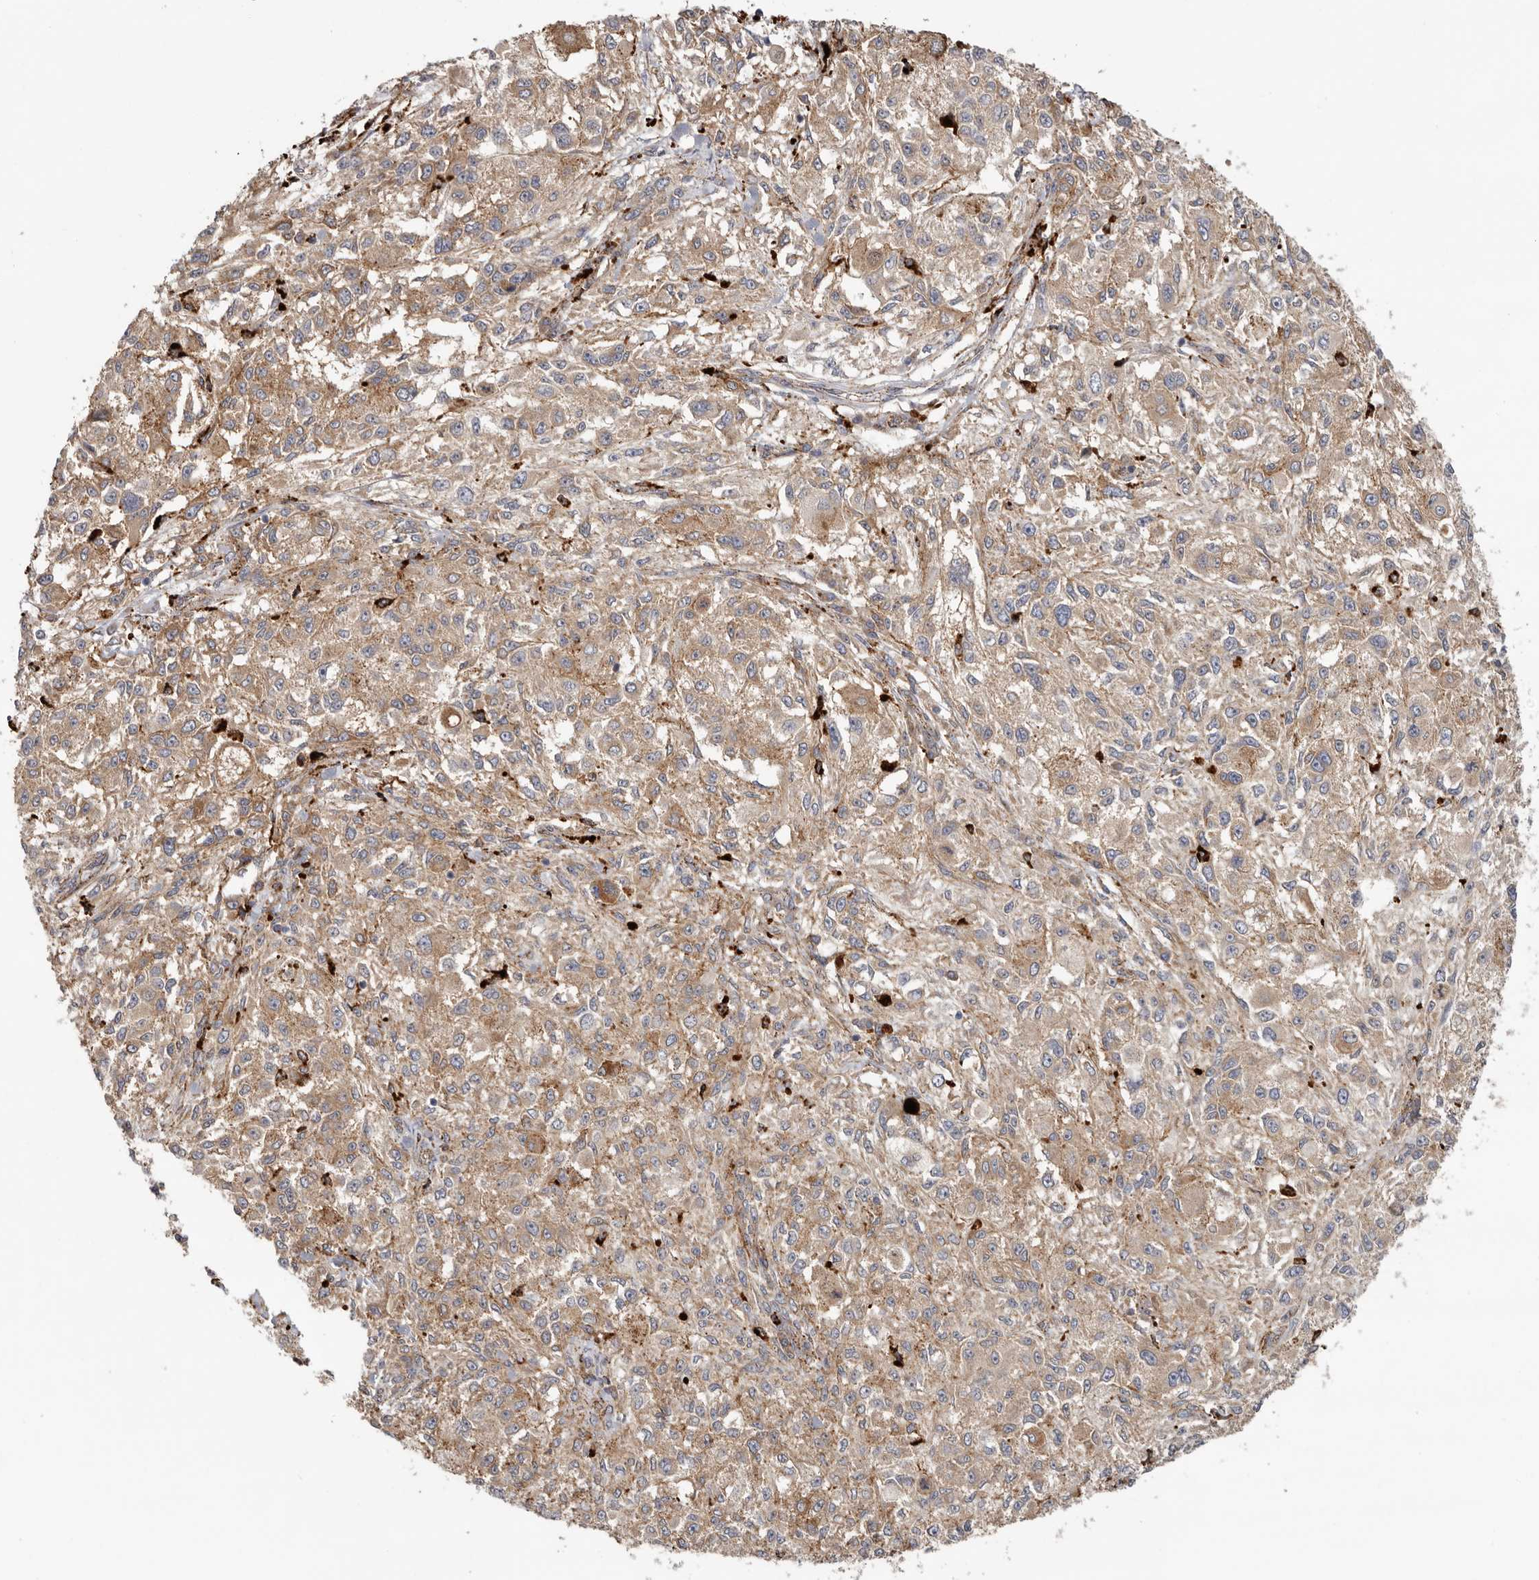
{"staining": {"intensity": "moderate", "quantity": ">75%", "location": "cytoplasmic/membranous"}, "tissue": "melanoma", "cell_type": "Tumor cells", "image_type": "cancer", "snomed": [{"axis": "morphology", "description": "Necrosis, NOS"}, {"axis": "morphology", "description": "Malignant melanoma, NOS"}, {"axis": "topography", "description": "Skin"}], "caption": "Melanoma stained with a brown dye shows moderate cytoplasmic/membranous positive staining in about >75% of tumor cells.", "gene": "GRN", "patient": {"sex": "female", "age": 87}}